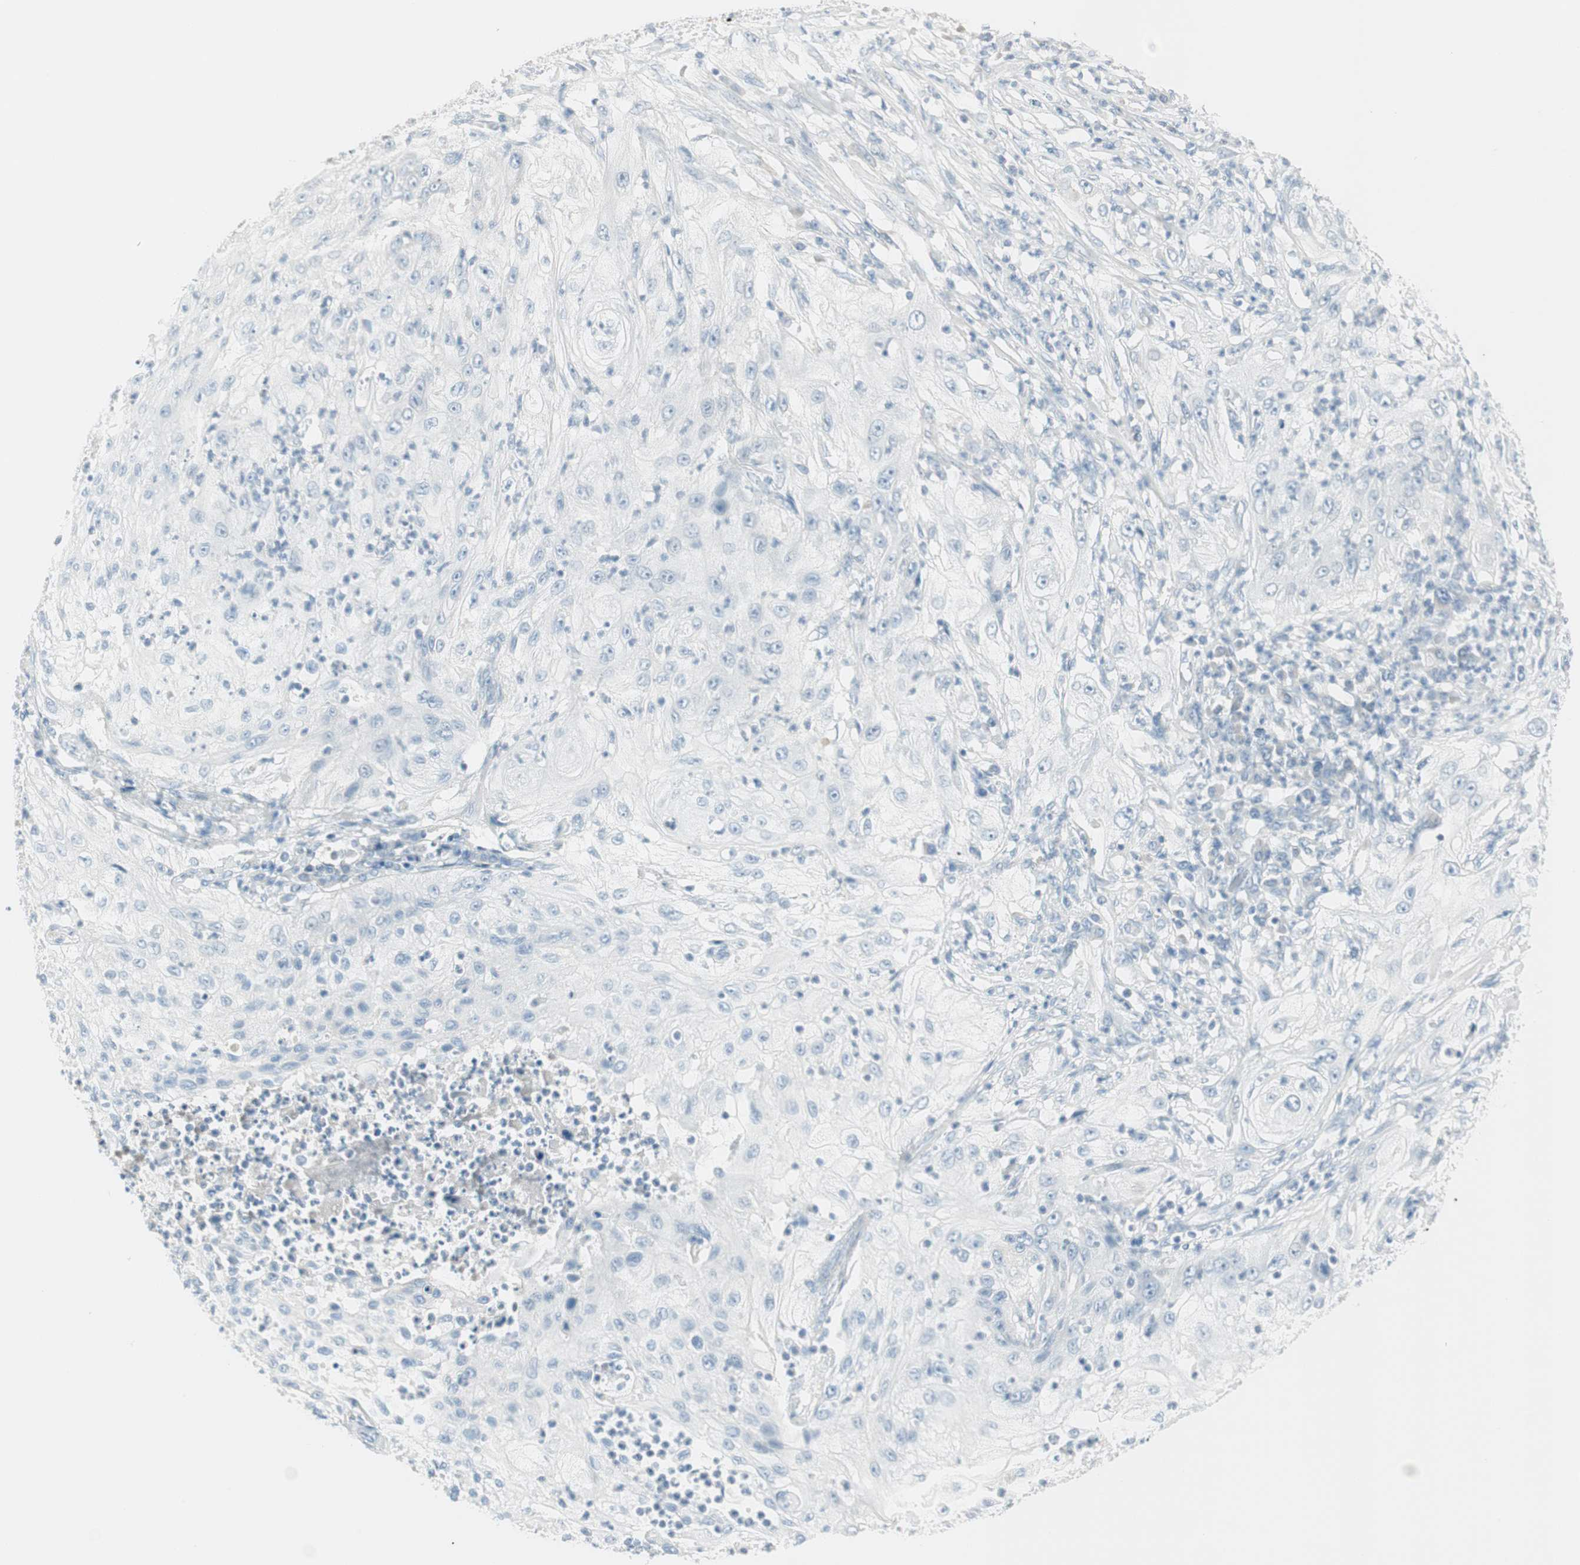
{"staining": {"intensity": "negative", "quantity": "none", "location": "none"}, "tissue": "lung cancer", "cell_type": "Tumor cells", "image_type": "cancer", "snomed": [{"axis": "morphology", "description": "Inflammation, NOS"}, {"axis": "morphology", "description": "Squamous cell carcinoma, NOS"}, {"axis": "topography", "description": "Lymph node"}, {"axis": "topography", "description": "Soft tissue"}, {"axis": "topography", "description": "Lung"}], "caption": "Tumor cells show no significant protein positivity in squamous cell carcinoma (lung). (DAB (3,3'-diaminobenzidine) immunohistochemistry, high magnification).", "gene": "ITLN2", "patient": {"sex": "male", "age": 66}}